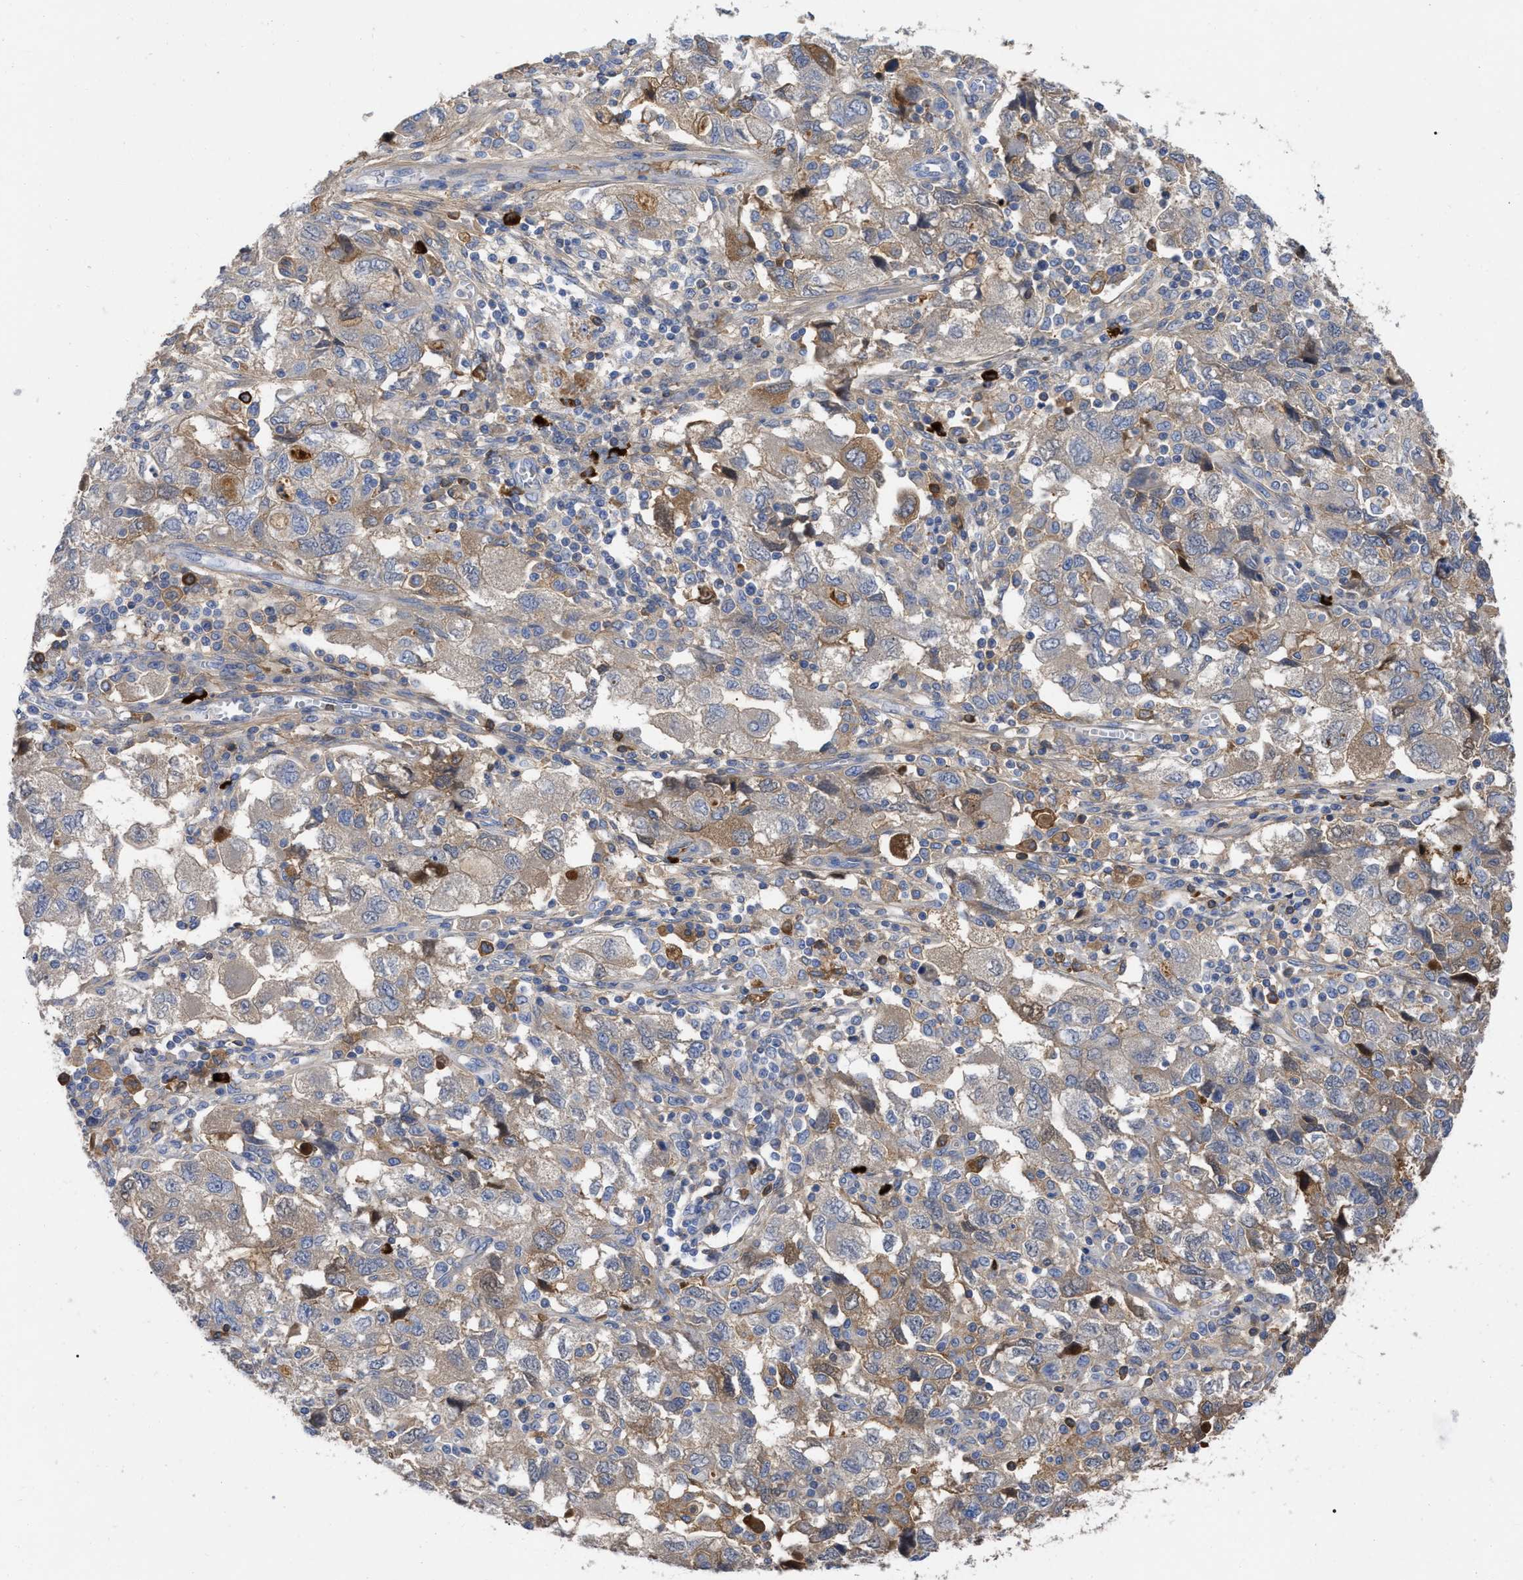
{"staining": {"intensity": "weak", "quantity": ">75%", "location": "cytoplasmic/membranous"}, "tissue": "ovarian cancer", "cell_type": "Tumor cells", "image_type": "cancer", "snomed": [{"axis": "morphology", "description": "Carcinoma, NOS"}, {"axis": "morphology", "description": "Cystadenocarcinoma, serous, NOS"}, {"axis": "topography", "description": "Ovary"}], "caption": "The micrograph exhibits a brown stain indicating the presence of a protein in the cytoplasmic/membranous of tumor cells in ovarian cancer. The staining was performed using DAB (3,3'-diaminobenzidine), with brown indicating positive protein expression. Nuclei are stained blue with hematoxylin.", "gene": "IGHV5-51", "patient": {"sex": "female", "age": 69}}